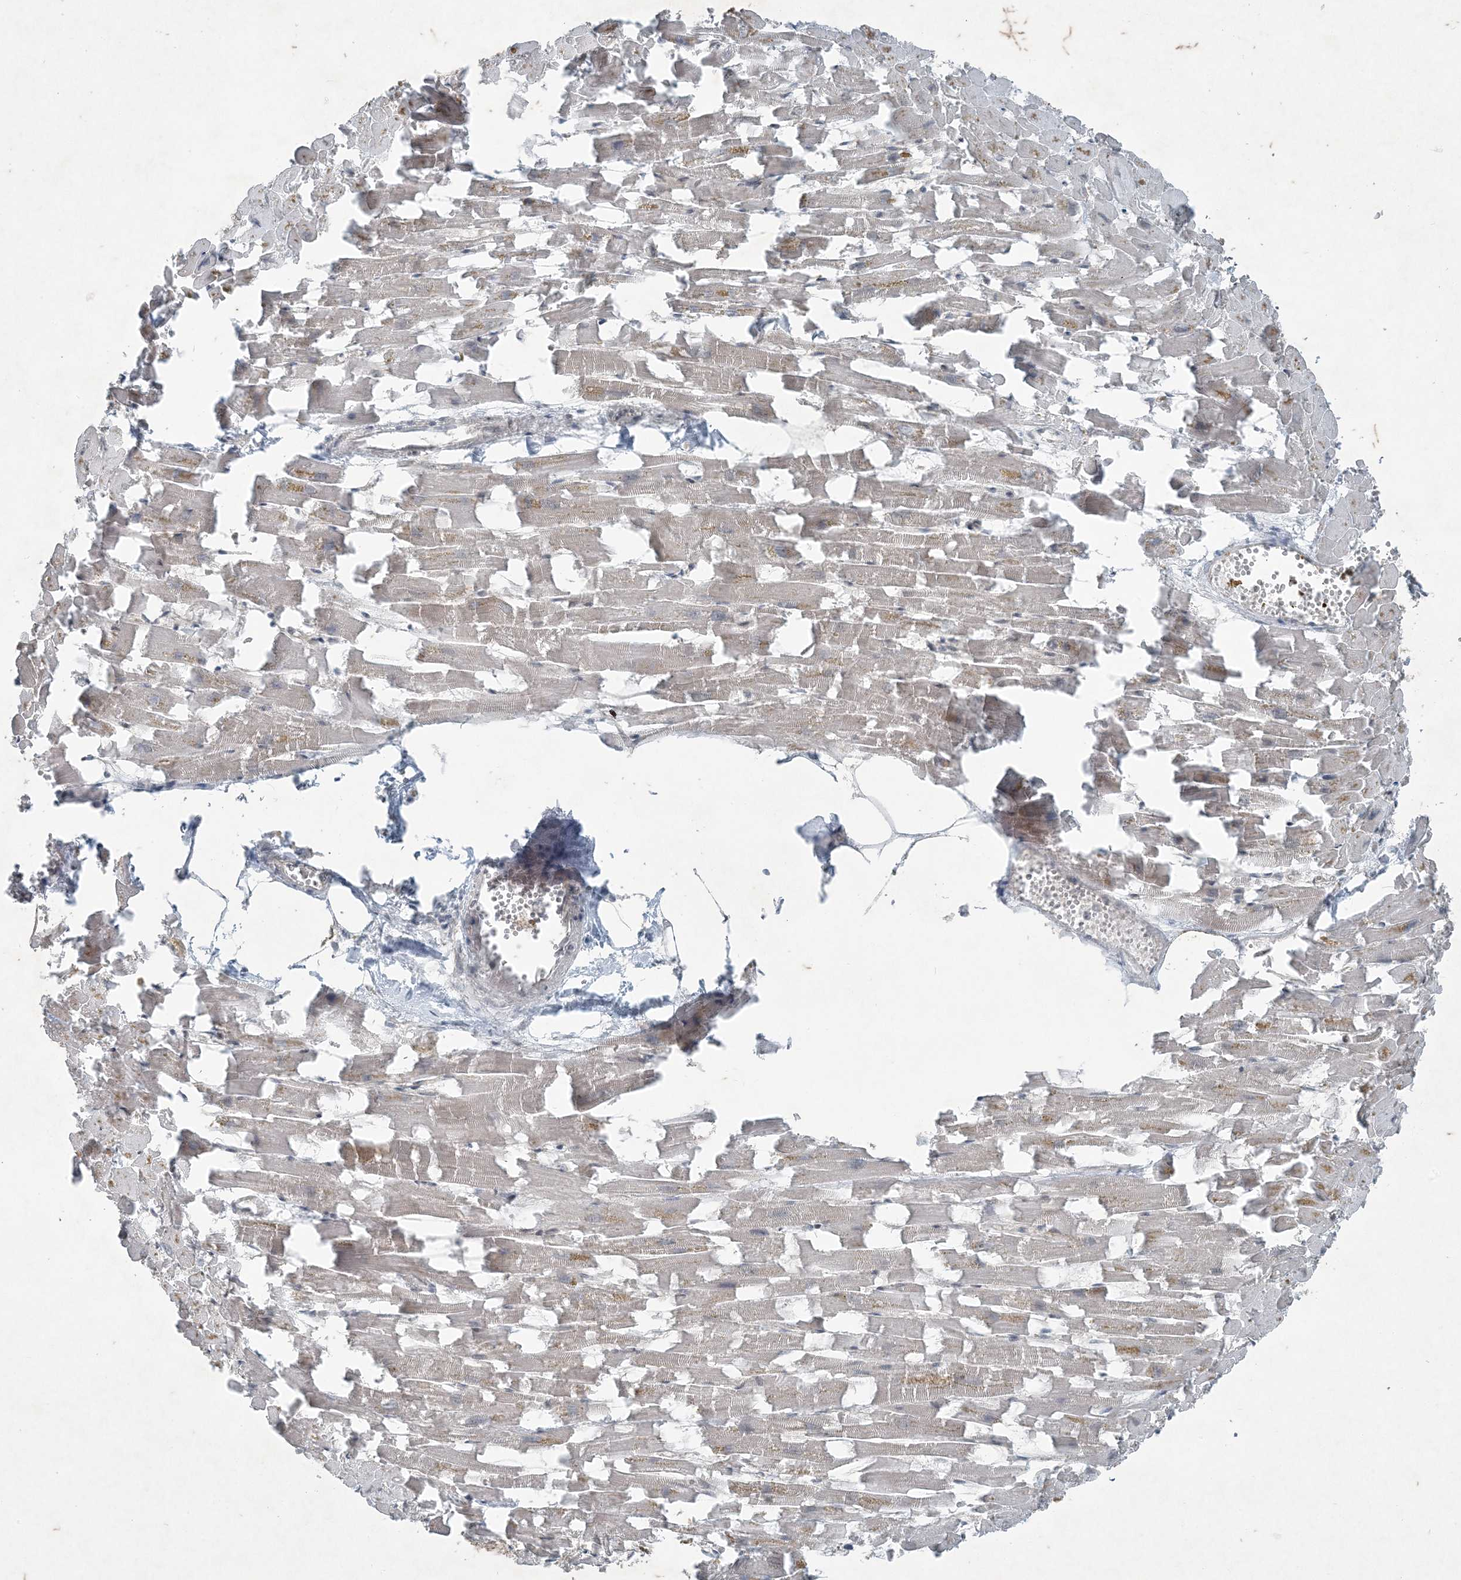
{"staining": {"intensity": "negative", "quantity": "none", "location": "none"}, "tissue": "heart muscle", "cell_type": "Cardiomyocytes", "image_type": "normal", "snomed": [{"axis": "morphology", "description": "Normal tissue, NOS"}, {"axis": "topography", "description": "Heart"}], "caption": "The photomicrograph displays no significant expression in cardiomyocytes of heart muscle. (DAB IHC with hematoxylin counter stain).", "gene": "PC", "patient": {"sex": "female", "age": 64}}